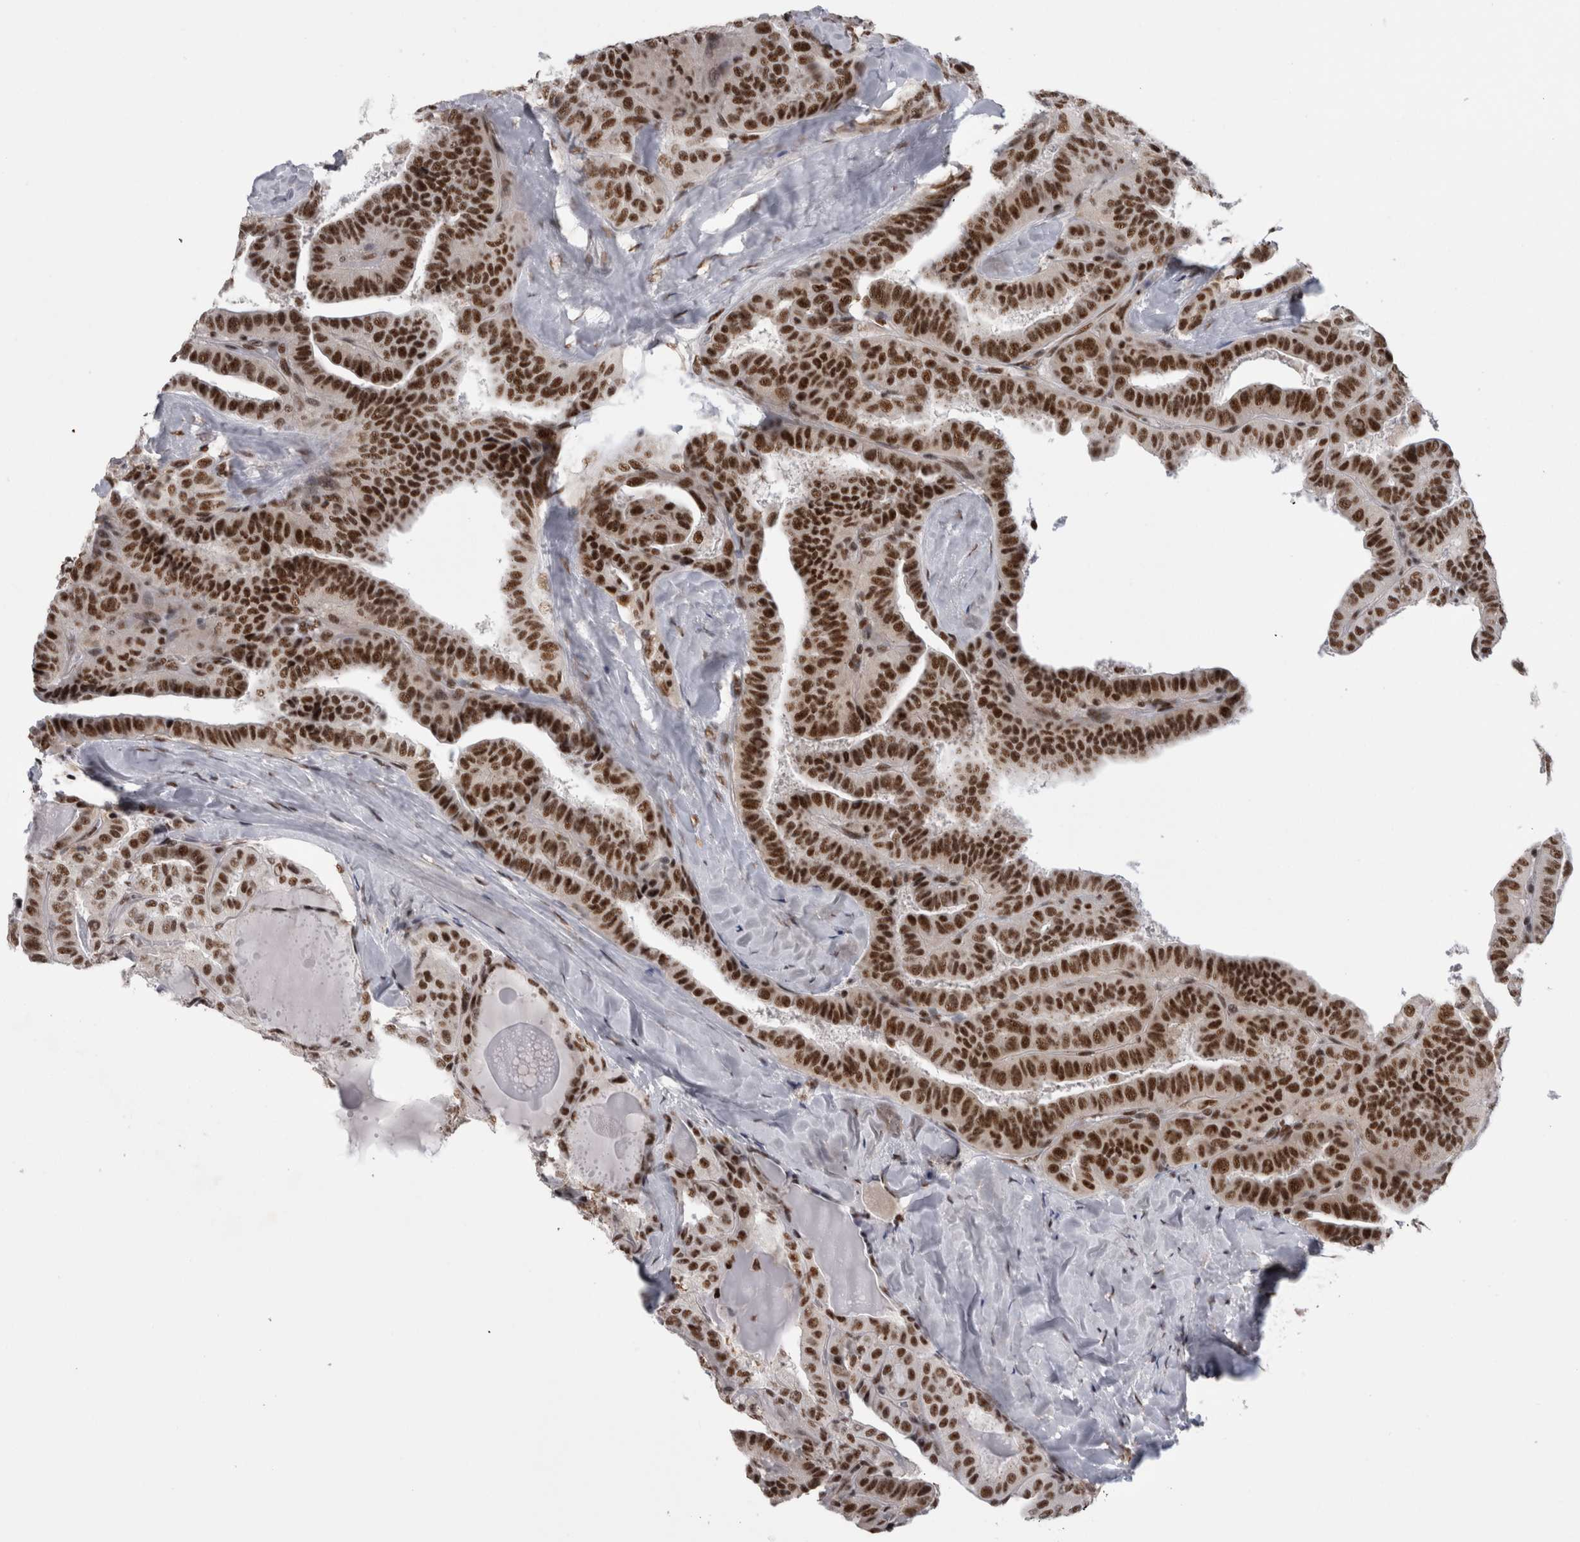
{"staining": {"intensity": "strong", "quantity": ">75%", "location": "nuclear"}, "tissue": "thyroid cancer", "cell_type": "Tumor cells", "image_type": "cancer", "snomed": [{"axis": "morphology", "description": "Papillary adenocarcinoma, NOS"}, {"axis": "topography", "description": "Thyroid gland"}], "caption": "Thyroid cancer stained for a protein displays strong nuclear positivity in tumor cells. The protein of interest is shown in brown color, while the nuclei are stained blue.", "gene": "CDK11A", "patient": {"sex": "male", "age": 77}}